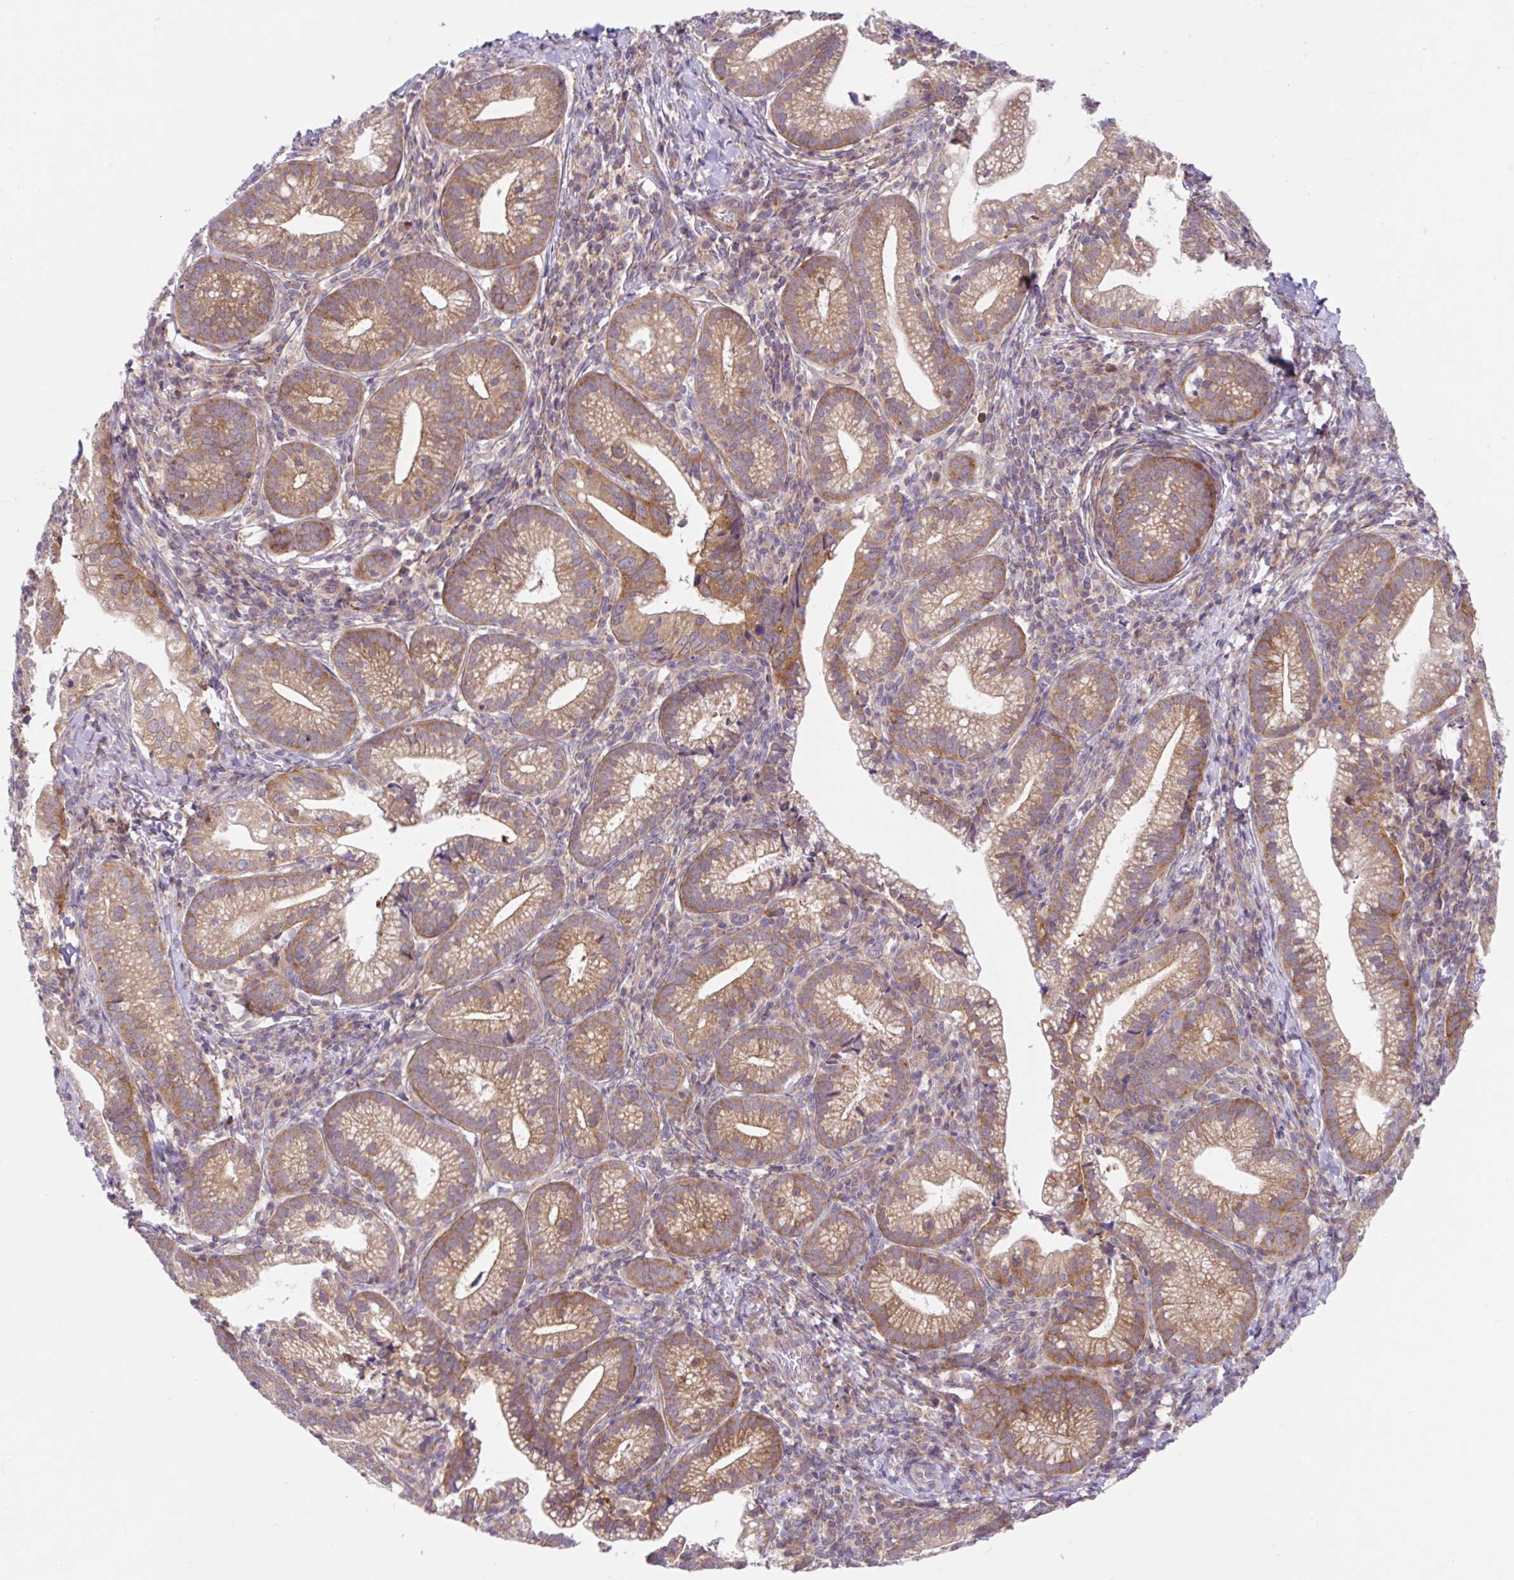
{"staining": {"intensity": "moderate", "quantity": ">75%", "location": "cytoplasmic/membranous"}, "tissue": "cervical cancer", "cell_type": "Tumor cells", "image_type": "cancer", "snomed": [{"axis": "morphology", "description": "Normal tissue, NOS"}, {"axis": "morphology", "description": "Adenocarcinoma, NOS"}, {"axis": "topography", "description": "Cervix"}], "caption": "Immunohistochemical staining of cervical adenocarcinoma exhibits medium levels of moderate cytoplasmic/membranous positivity in approximately >75% of tumor cells.", "gene": "RALBP1", "patient": {"sex": "female", "age": 44}}